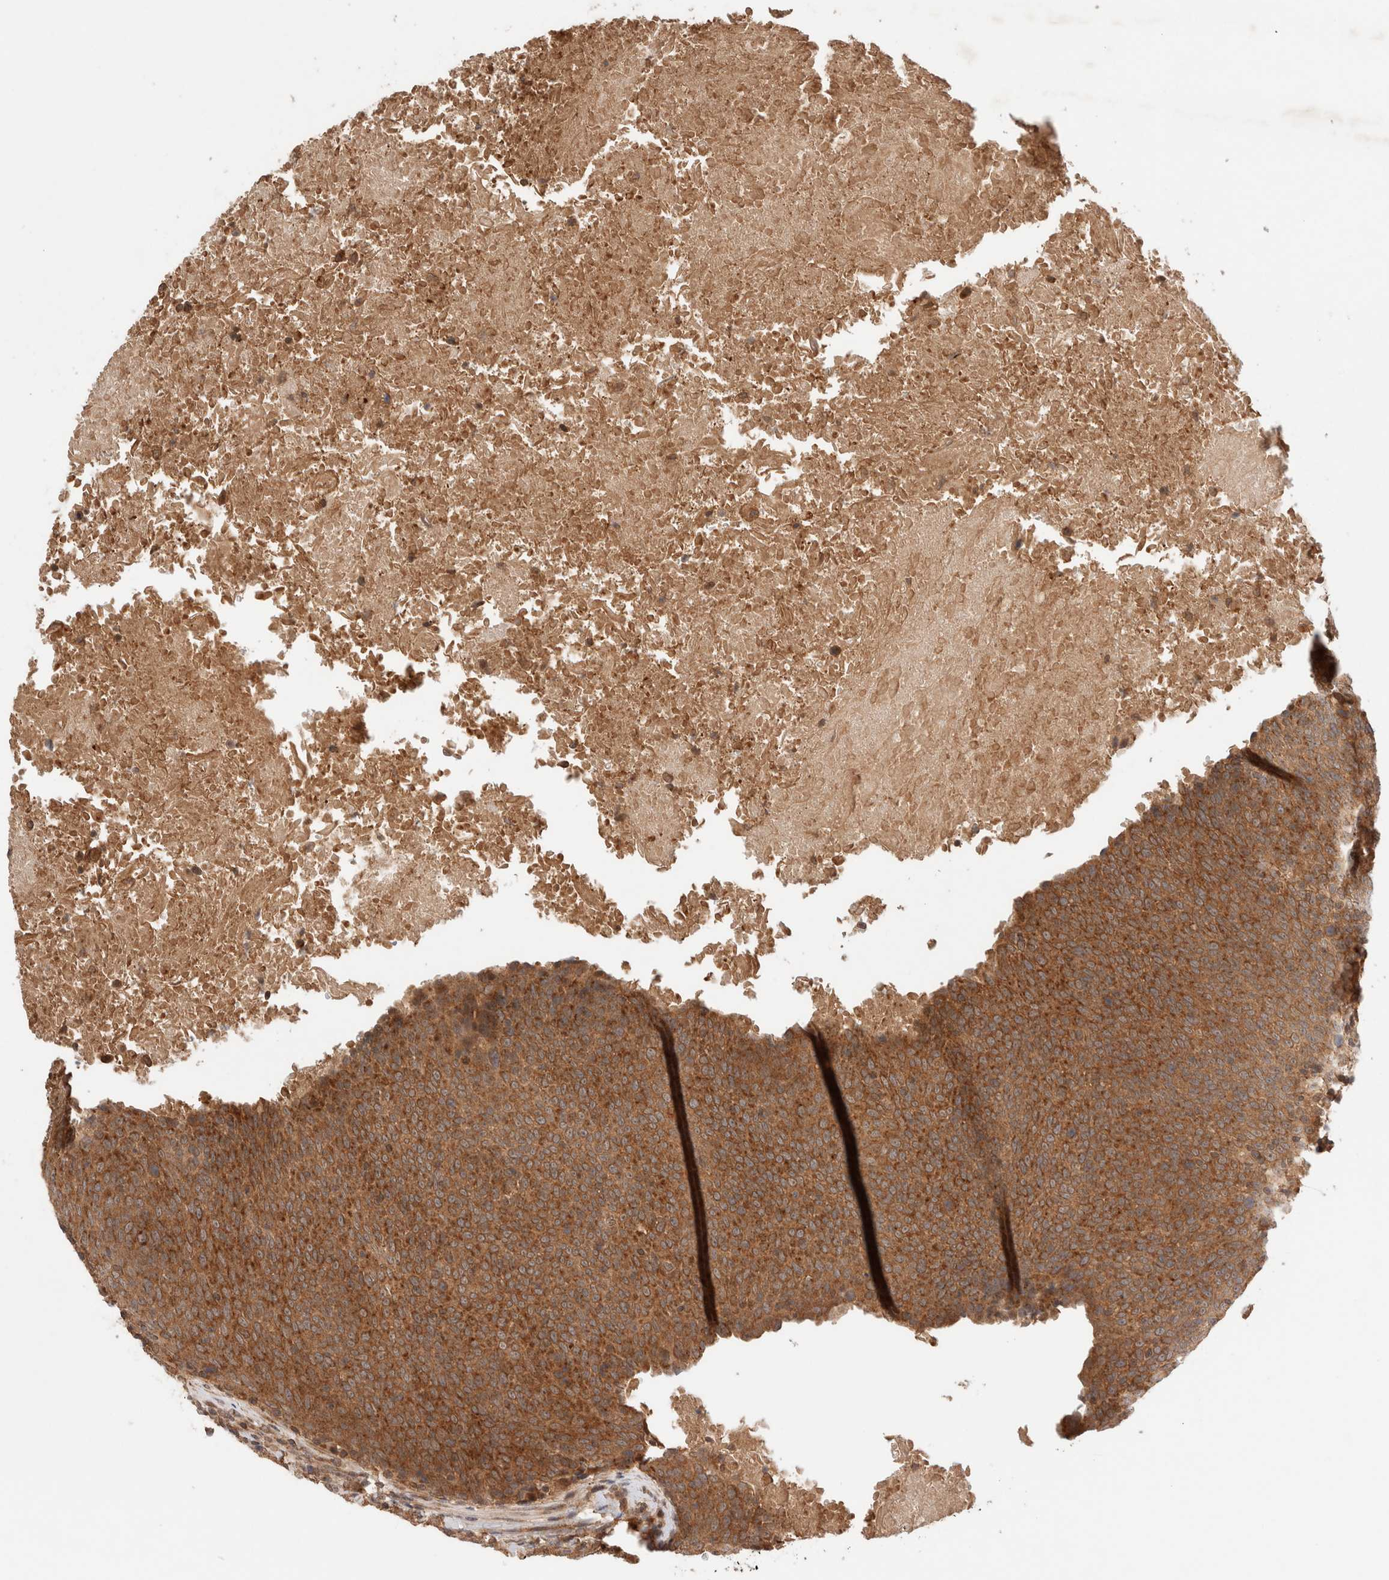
{"staining": {"intensity": "strong", "quantity": ">75%", "location": "cytoplasmic/membranous"}, "tissue": "head and neck cancer", "cell_type": "Tumor cells", "image_type": "cancer", "snomed": [{"axis": "morphology", "description": "Squamous cell carcinoma, NOS"}, {"axis": "morphology", "description": "Squamous cell carcinoma, metastatic, NOS"}, {"axis": "topography", "description": "Lymph node"}, {"axis": "topography", "description": "Head-Neck"}], "caption": "This is a histology image of immunohistochemistry (IHC) staining of head and neck cancer, which shows strong staining in the cytoplasmic/membranous of tumor cells.", "gene": "SIKE1", "patient": {"sex": "male", "age": 62}}